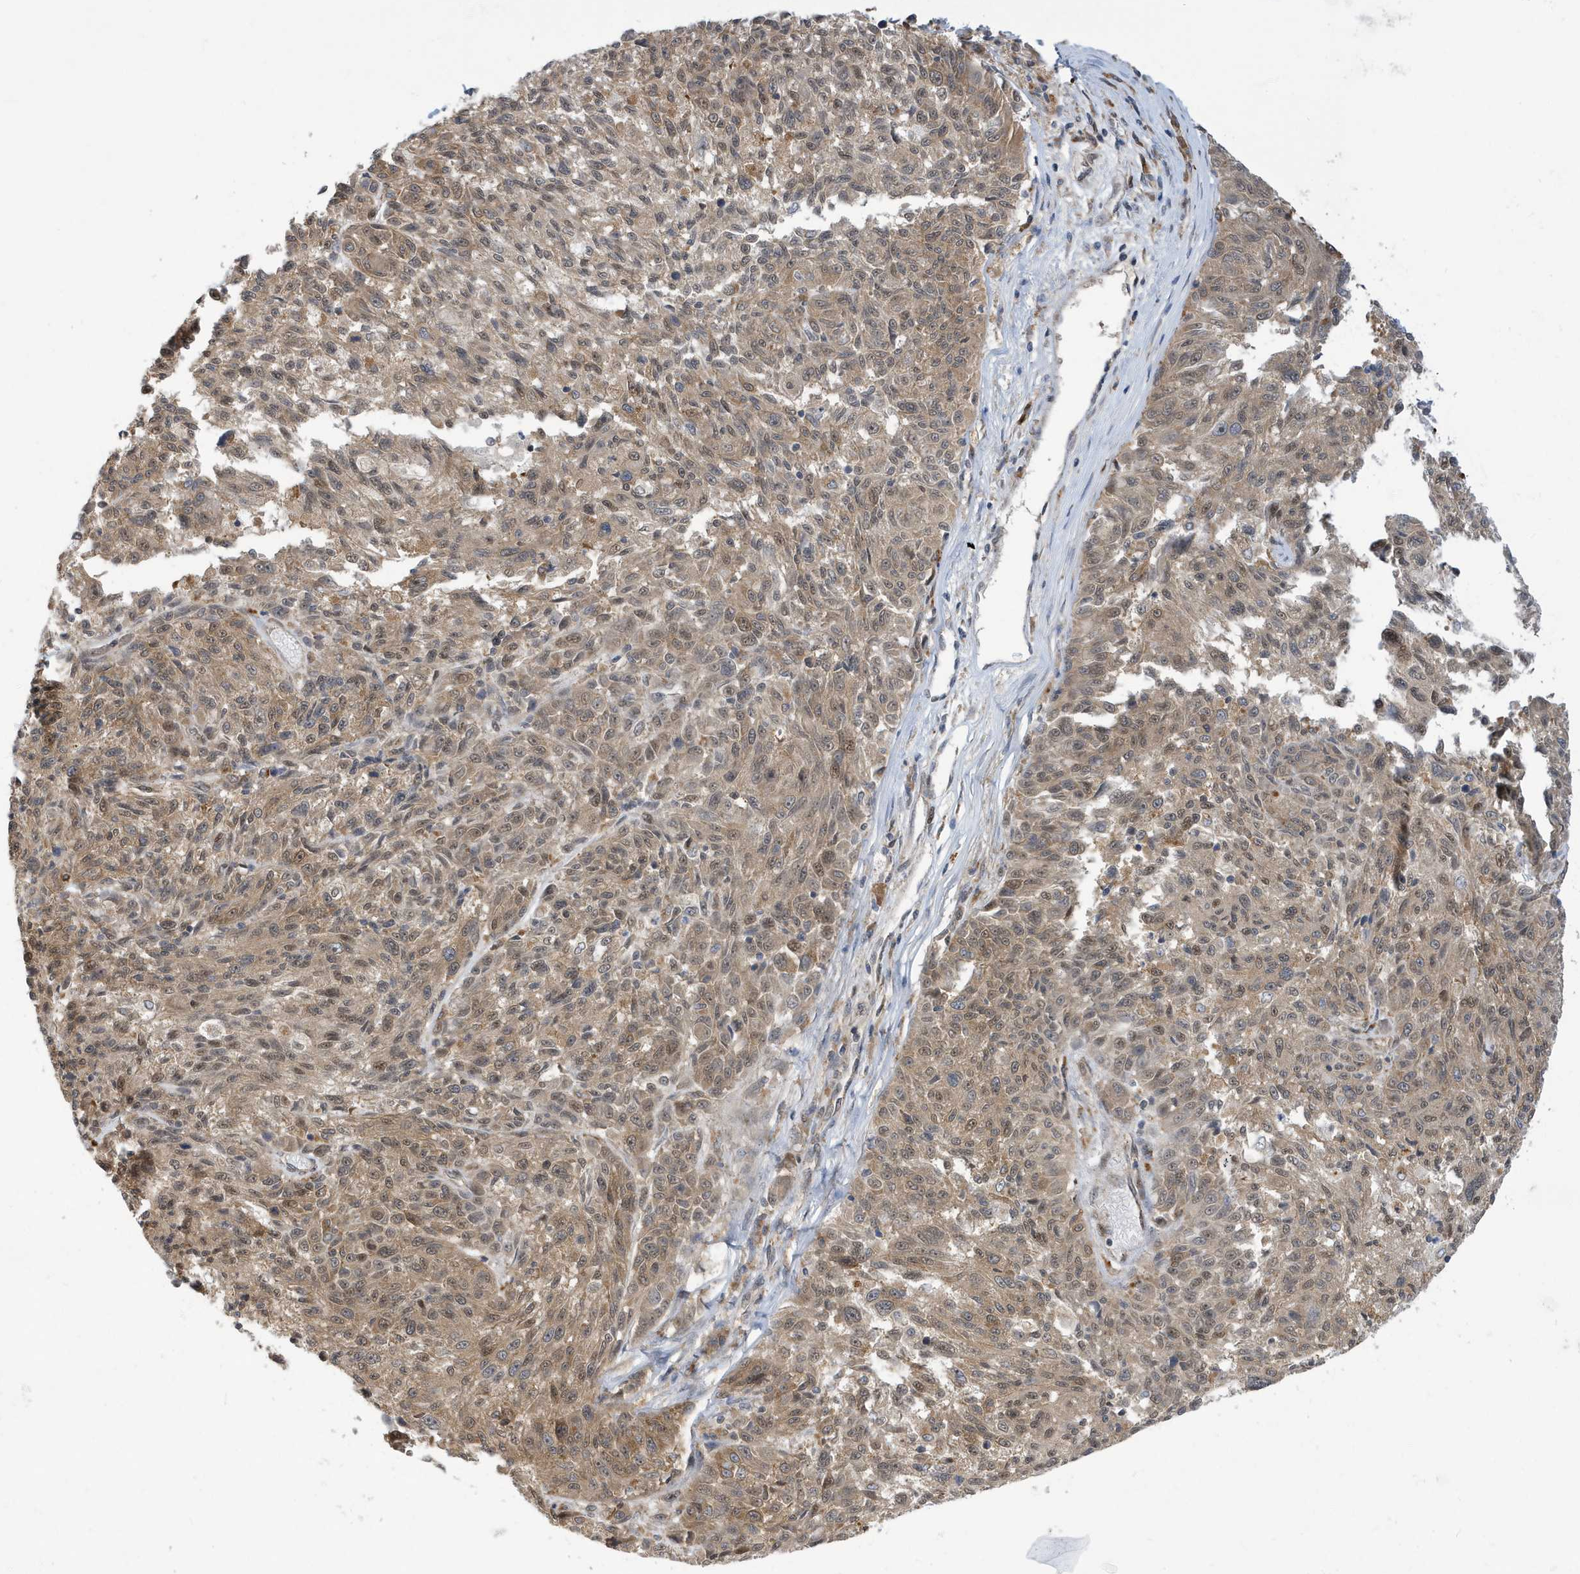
{"staining": {"intensity": "moderate", "quantity": ">75%", "location": "cytoplasmic/membranous,nuclear"}, "tissue": "melanoma", "cell_type": "Tumor cells", "image_type": "cancer", "snomed": [{"axis": "morphology", "description": "Malignant melanoma, NOS"}, {"axis": "topography", "description": "Skin"}], "caption": "This is a micrograph of IHC staining of melanoma, which shows moderate staining in the cytoplasmic/membranous and nuclear of tumor cells.", "gene": "ZNF507", "patient": {"sex": "male", "age": 53}}